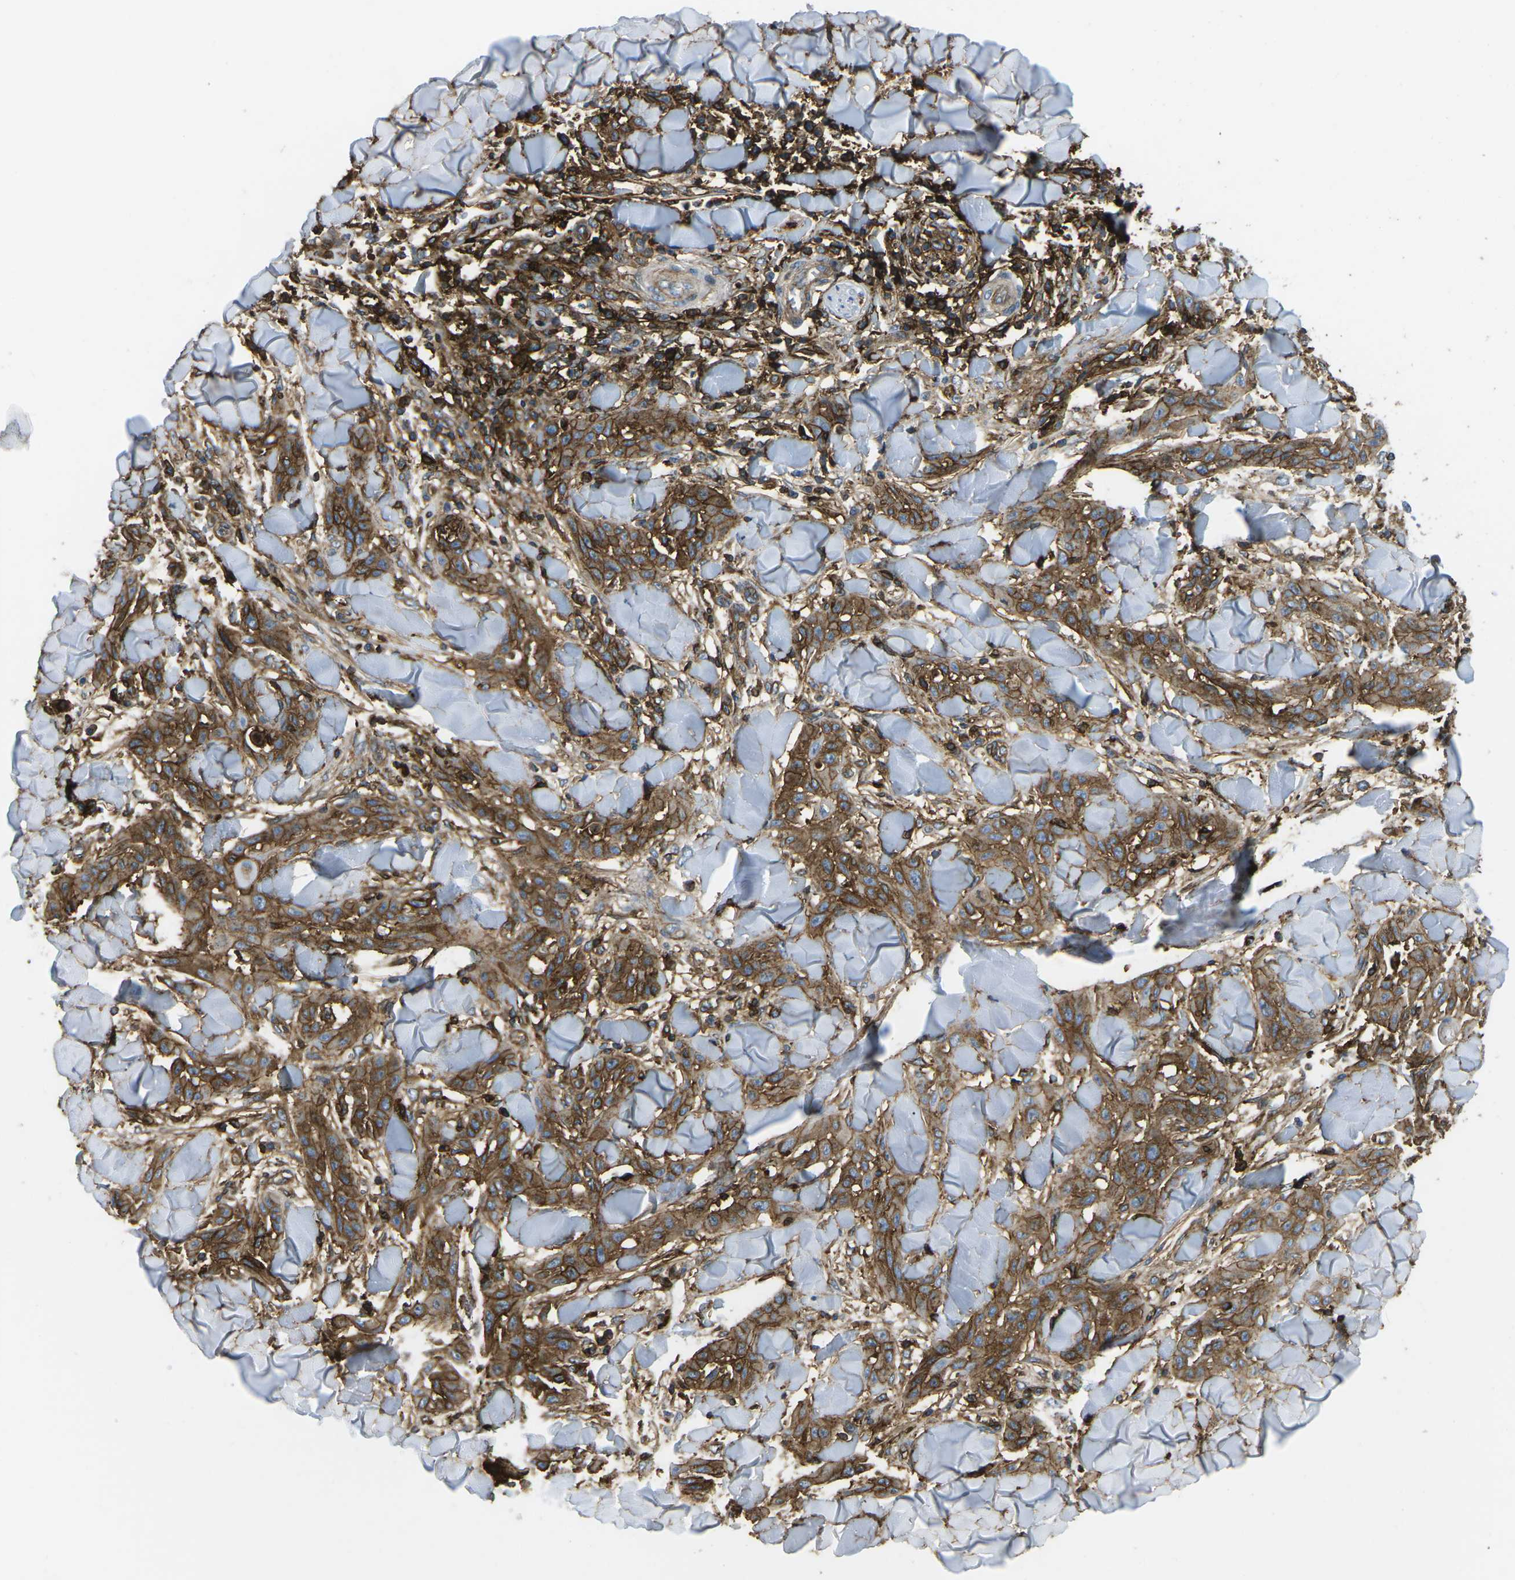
{"staining": {"intensity": "moderate", "quantity": ">75%", "location": "cytoplasmic/membranous"}, "tissue": "skin cancer", "cell_type": "Tumor cells", "image_type": "cancer", "snomed": [{"axis": "morphology", "description": "Squamous cell carcinoma, NOS"}, {"axis": "topography", "description": "Skin"}], "caption": "Skin cancer (squamous cell carcinoma) tissue shows moderate cytoplasmic/membranous expression in about >75% of tumor cells", "gene": "HLA-B", "patient": {"sex": "male", "age": 24}}